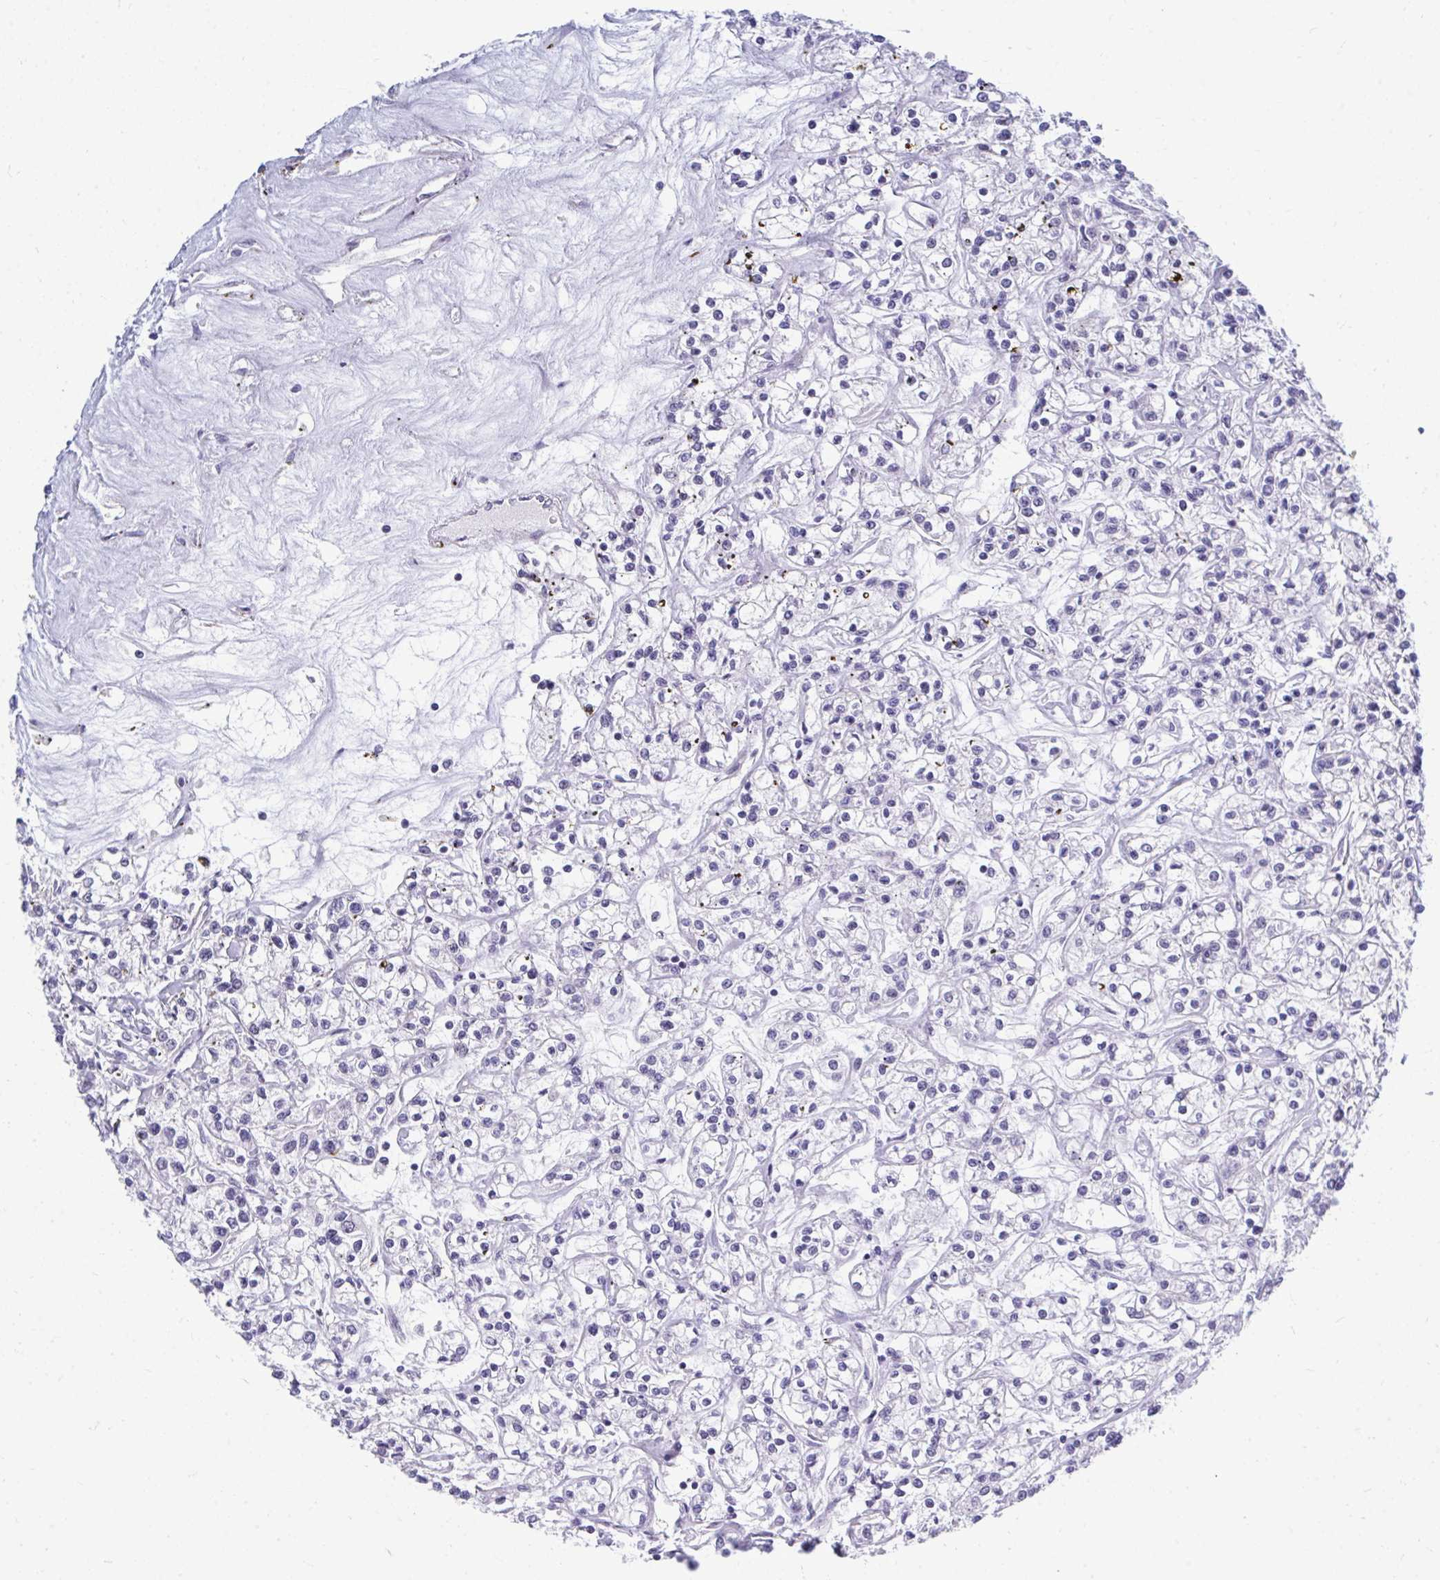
{"staining": {"intensity": "negative", "quantity": "none", "location": "none"}, "tissue": "renal cancer", "cell_type": "Tumor cells", "image_type": "cancer", "snomed": [{"axis": "morphology", "description": "Adenocarcinoma, NOS"}, {"axis": "topography", "description": "Kidney"}], "caption": "Immunohistochemistry (IHC) of renal adenocarcinoma displays no expression in tumor cells.", "gene": "SELENON", "patient": {"sex": "female", "age": 59}}